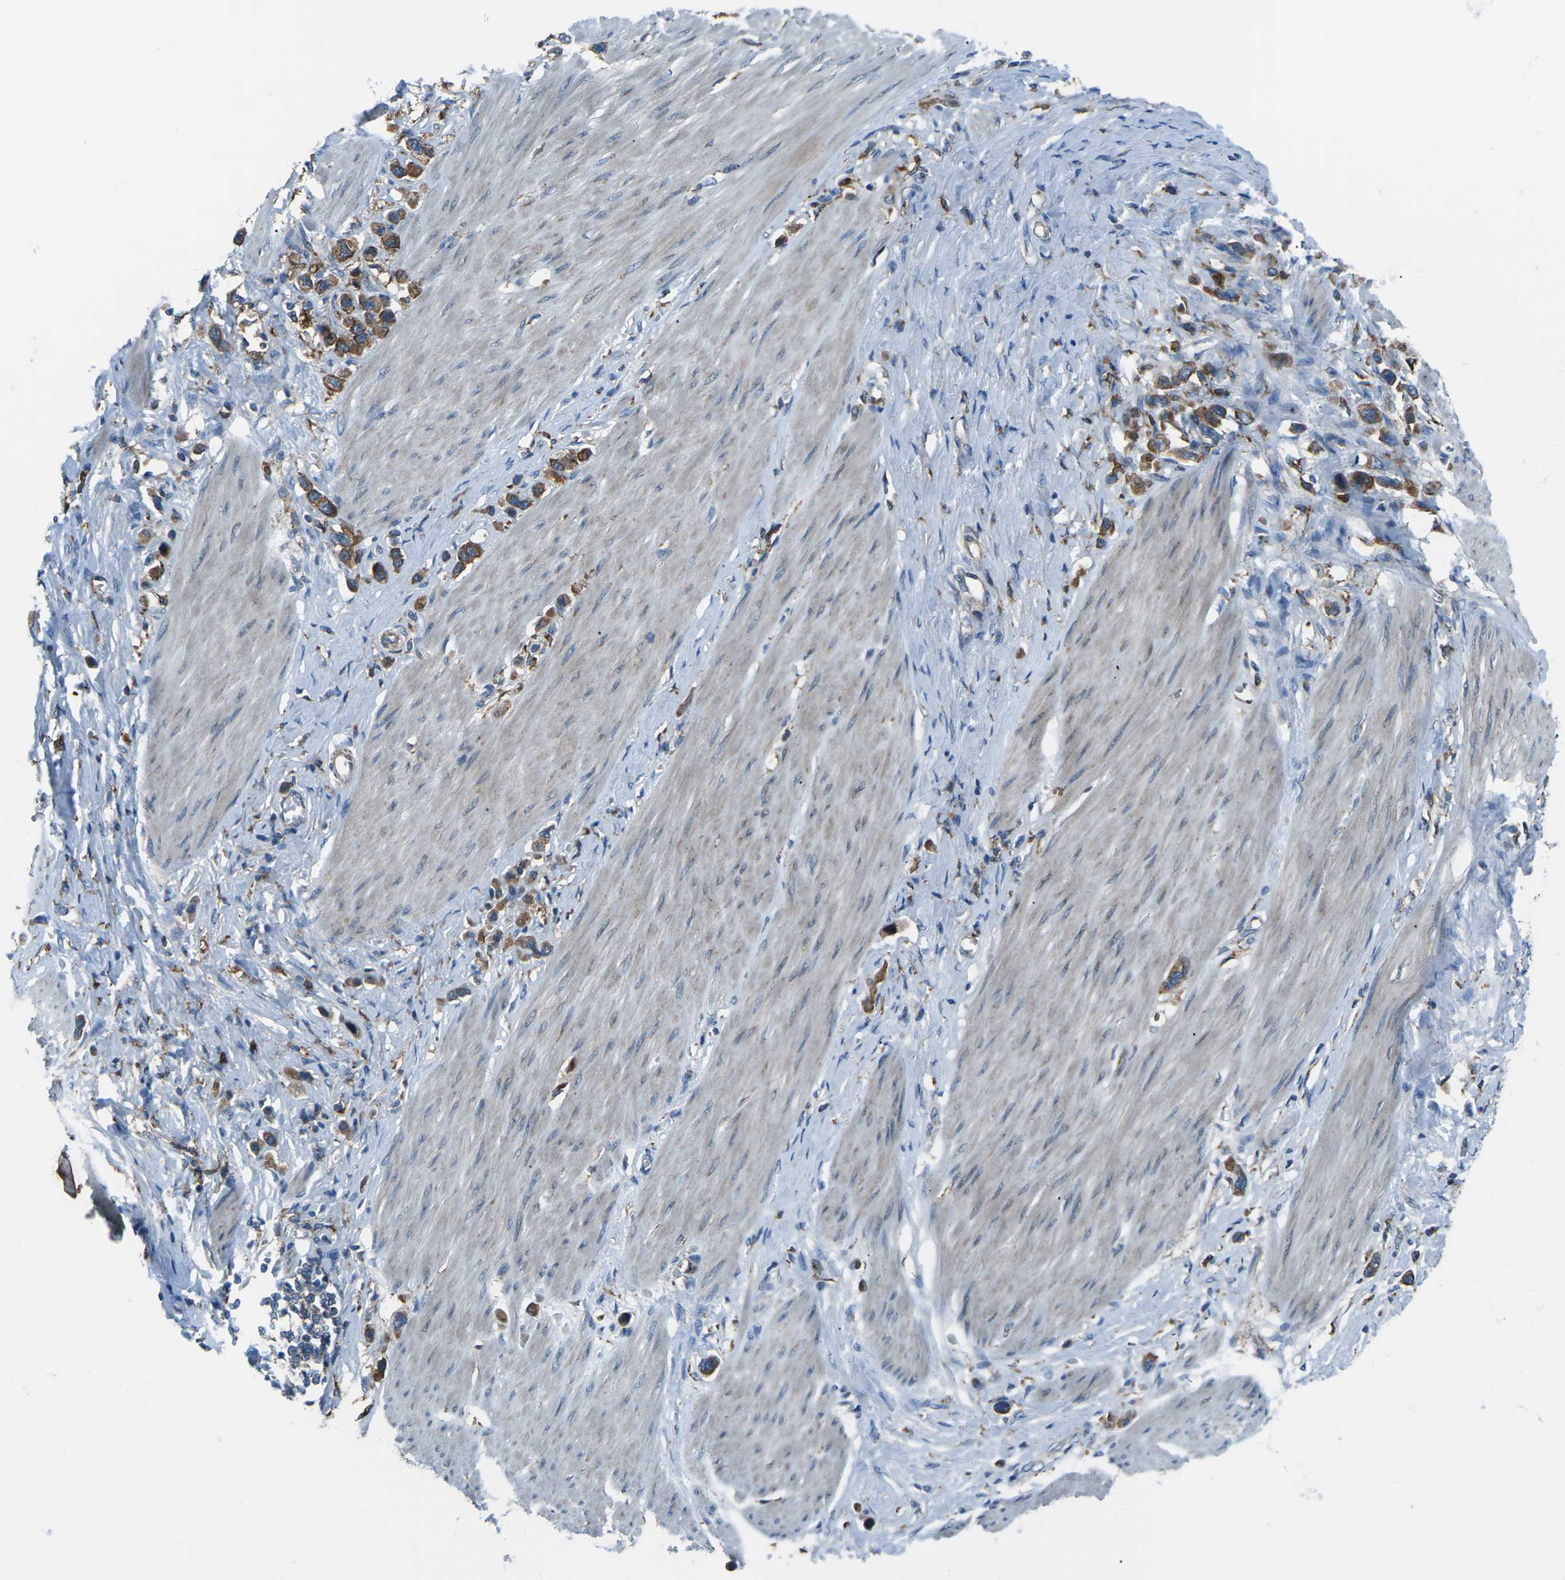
{"staining": {"intensity": "moderate", "quantity": ">75%", "location": "cytoplasmic/membranous"}, "tissue": "stomach cancer", "cell_type": "Tumor cells", "image_type": "cancer", "snomed": [{"axis": "morphology", "description": "Adenocarcinoma, NOS"}, {"axis": "topography", "description": "Stomach"}], "caption": "Protein expression by immunohistochemistry reveals moderate cytoplasmic/membranous positivity in approximately >75% of tumor cells in stomach cancer (adenocarcinoma).", "gene": "CDK17", "patient": {"sex": "female", "age": 65}}